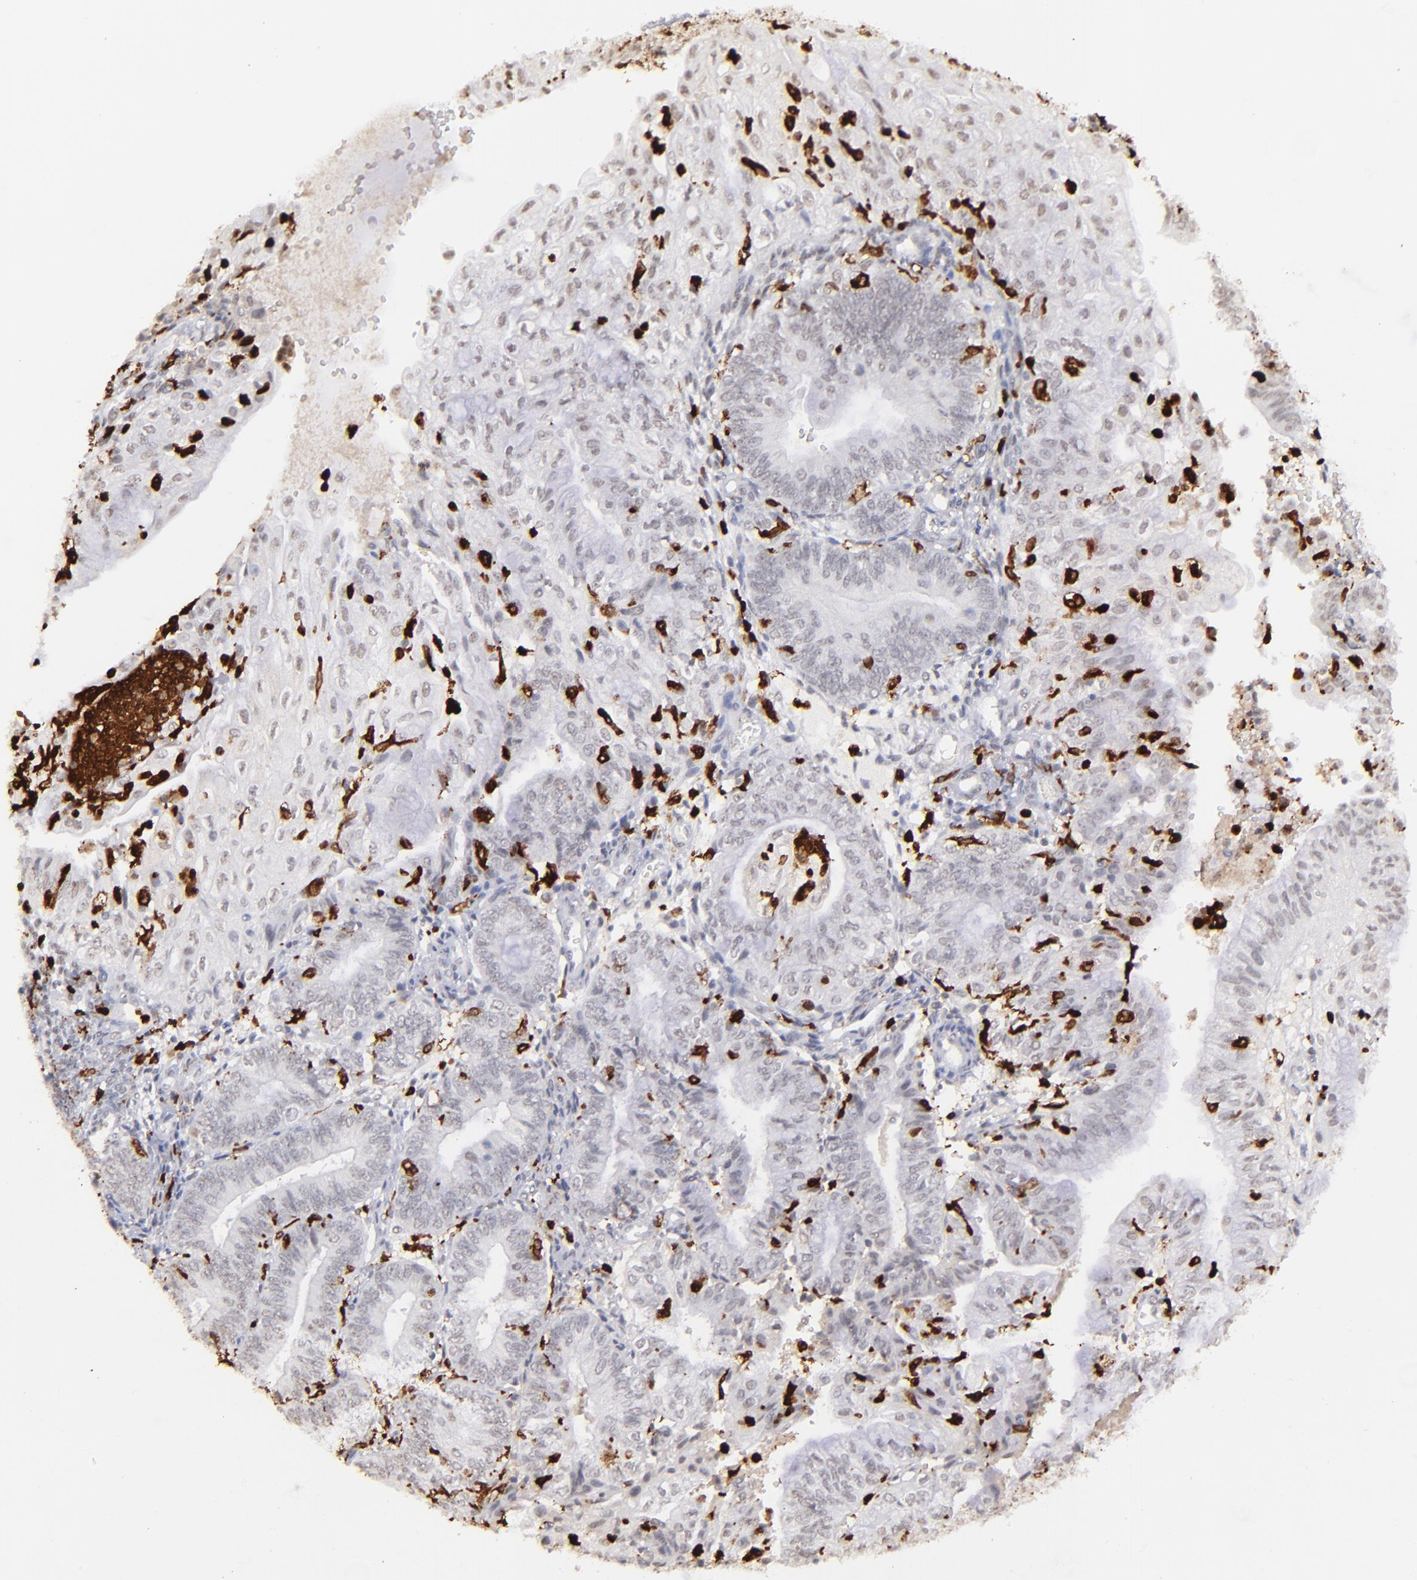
{"staining": {"intensity": "negative", "quantity": "none", "location": "none"}, "tissue": "endometrial cancer", "cell_type": "Tumor cells", "image_type": "cancer", "snomed": [{"axis": "morphology", "description": "Adenocarcinoma, NOS"}, {"axis": "topography", "description": "Endometrium"}], "caption": "There is no significant expression in tumor cells of adenocarcinoma (endometrial).", "gene": "NCF2", "patient": {"sex": "female", "age": 55}}